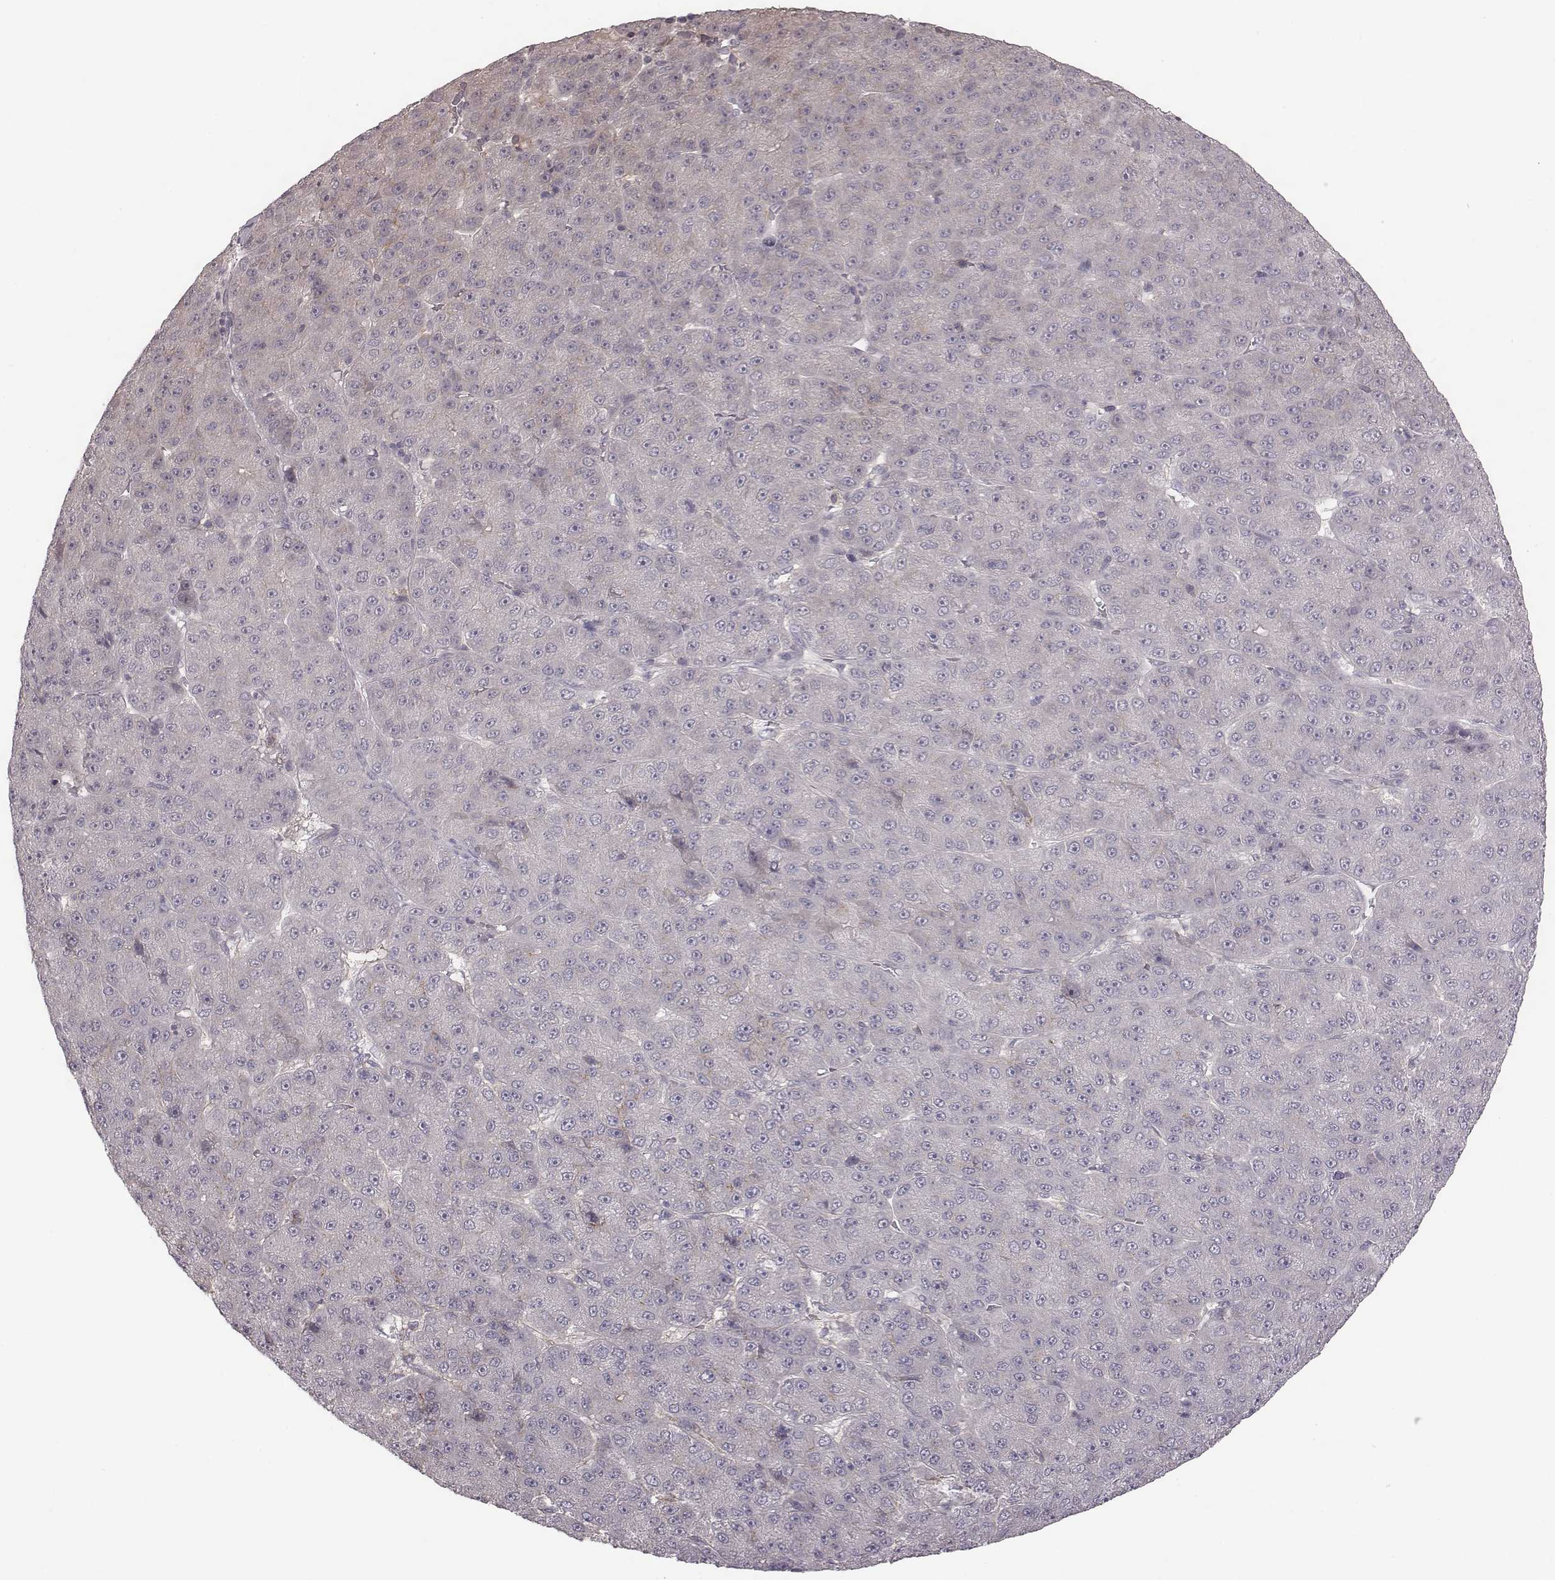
{"staining": {"intensity": "negative", "quantity": "none", "location": "none"}, "tissue": "liver cancer", "cell_type": "Tumor cells", "image_type": "cancer", "snomed": [{"axis": "morphology", "description": "Carcinoma, Hepatocellular, NOS"}, {"axis": "topography", "description": "Liver"}], "caption": "Immunohistochemistry (IHC) image of neoplastic tissue: human liver cancer stained with DAB displays no significant protein expression in tumor cells.", "gene": "BICDL1", "patient": {"sex": "male", "age": 67}}